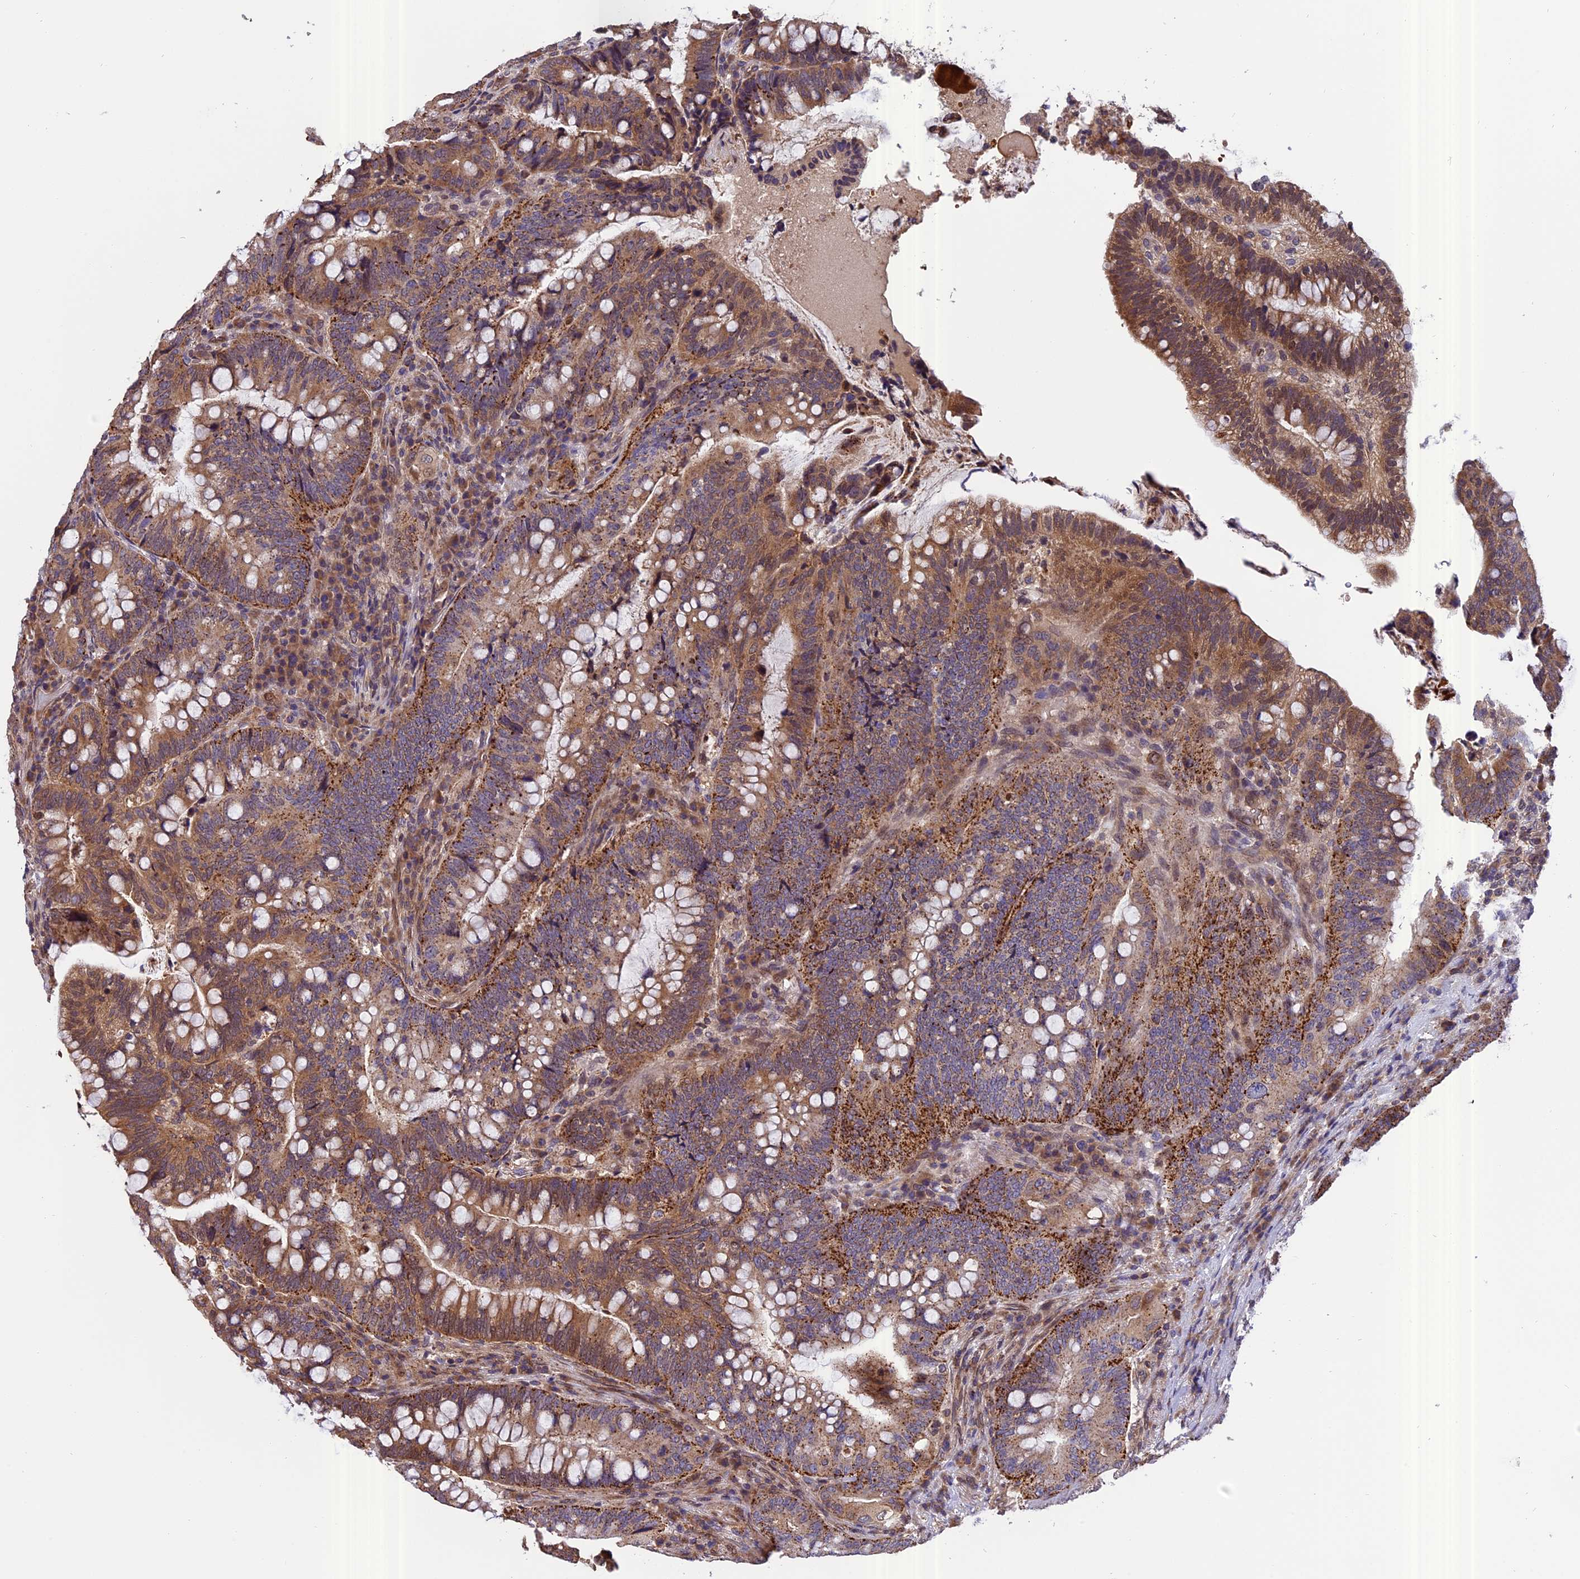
{"staining": {"intensity": "moderate", "quantity": ">75%", "location": "cytoplasmic/membranous"}, "tissue": "colorectal cancer", "cell_type": "Tumor cells", "image_type": "cancer", "snomed": [{"axis": "morphology", "description": "Adenocarcinoma, NOS"}, {"axis": "topography", "description": "Colon"}], "caption": "Protein analysis of colorectal cancer (adenocarcinoma) tissue shows moderate cytoplasmic/membranous positivity in approximately >75% of tumor cells. The protein is shown in brown color, while the nuclei are stained blue.", "gene": "CHMP2A", "patient": {"sex": "female", "age": 66}}